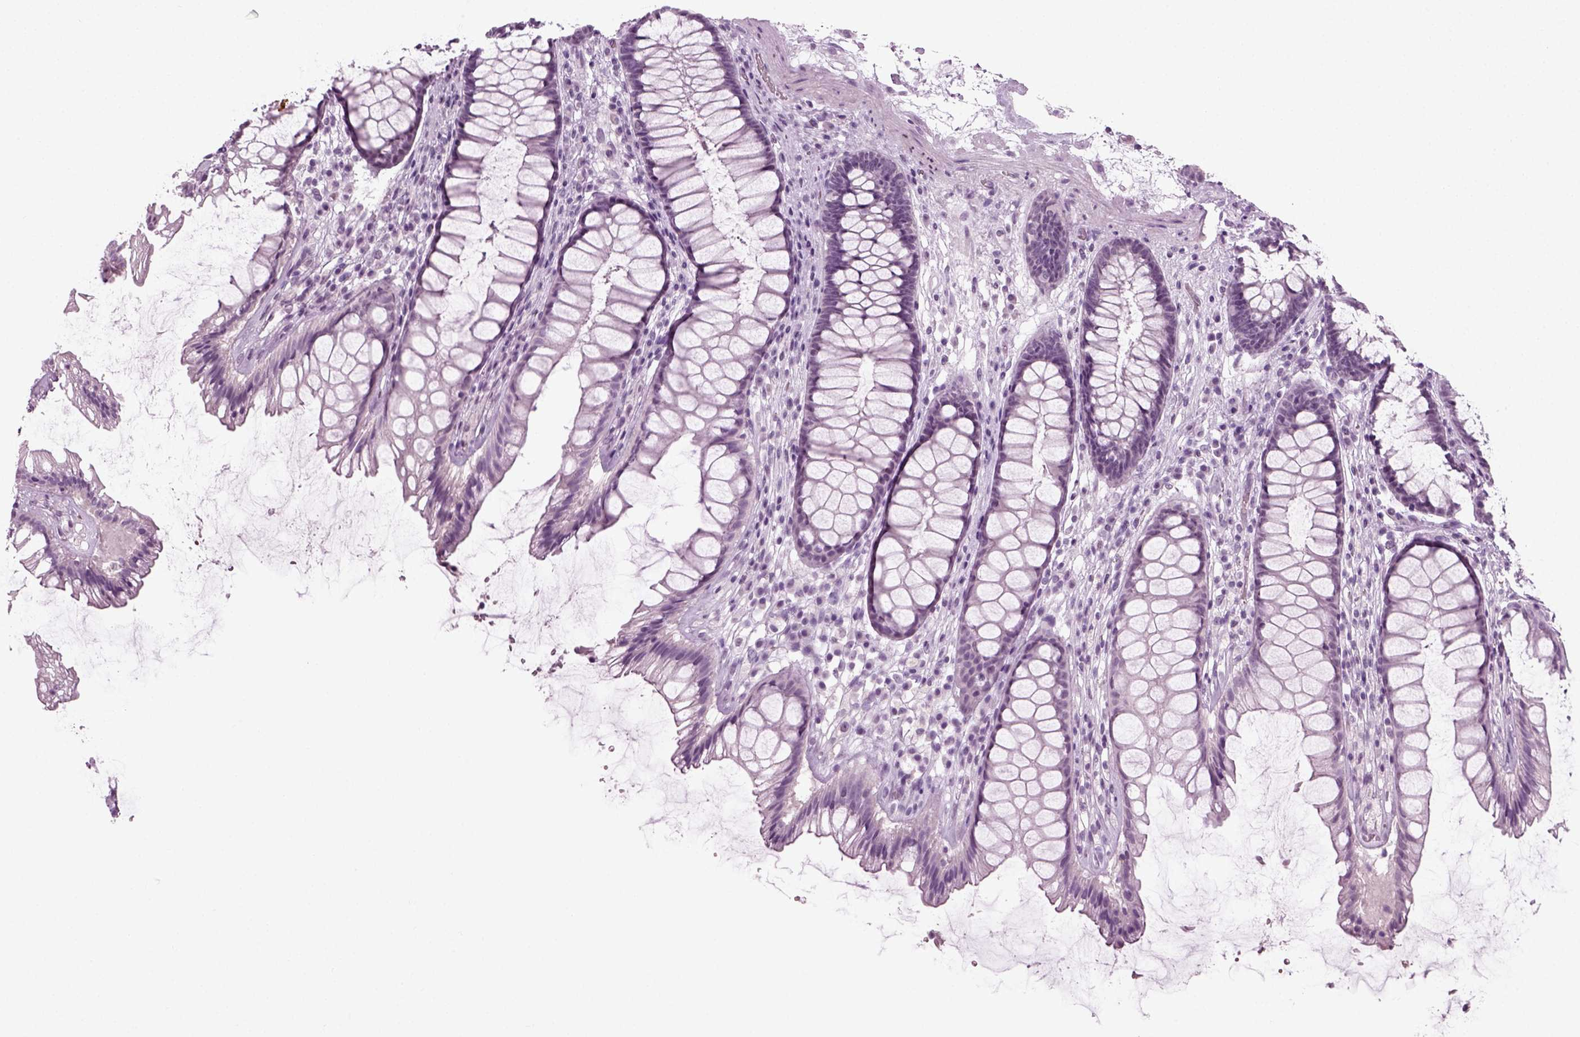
{"staining": {"intensity": "negative", "quantity": "none", "location": "none"}, "tissue": "rectum", "cell_type": "Glandular cells", "image_type": "normal", "snomed": [{"axis": "morphology", "description": "Normal tissue, NOS"}, {"axis": "topography", "description": "Rectum"}], "caption": "Rectum stained for a protein using immunohistochemistry (IHC) exhibits no staining glandular cells.", "gene": "ZC2HC1C", "patient": {"sex": "male", "age": 72}}